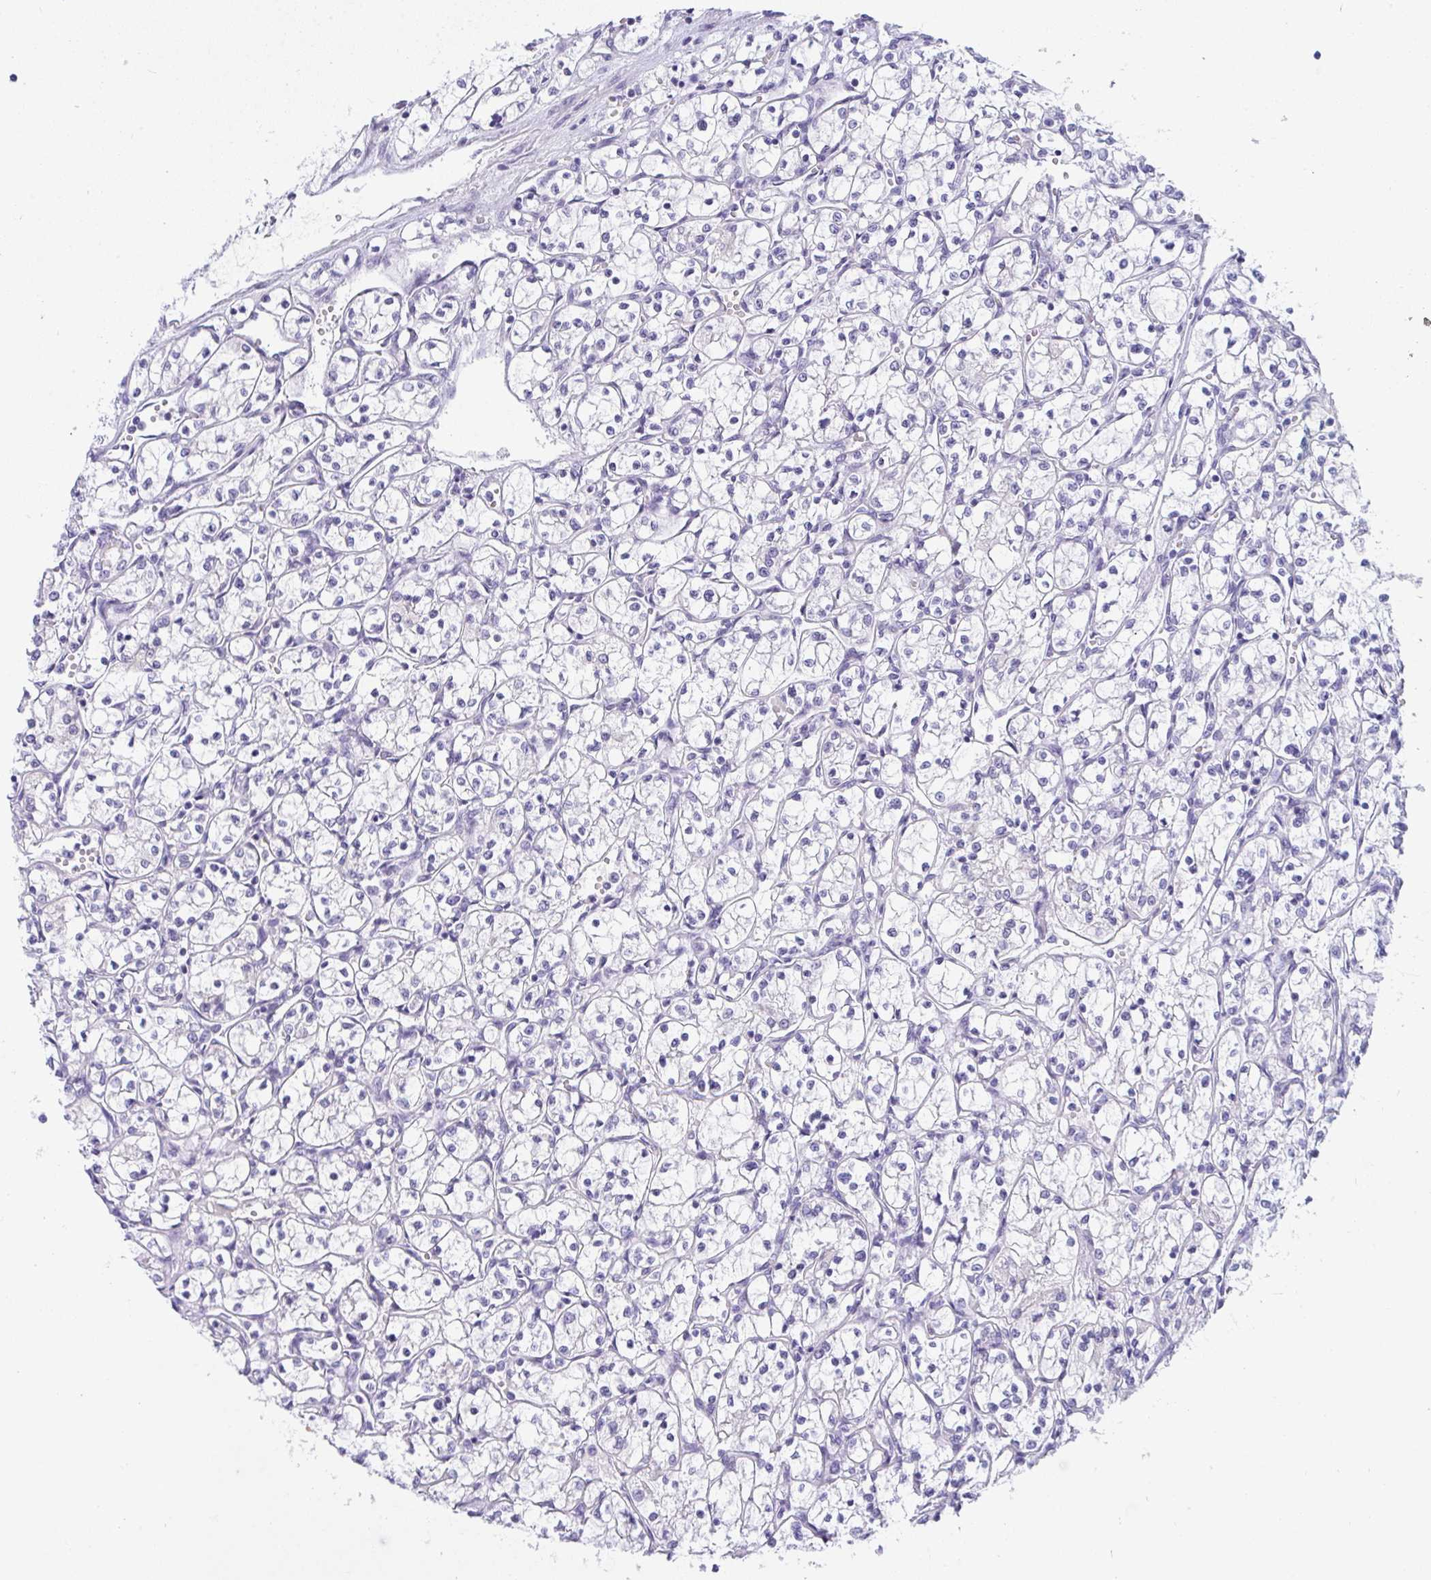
{"staining": {"intensity": "negative", "quantity": "none", "location": "none"}, "tissue": "renal cancer", "cell_type": "Tumor cells", "image_type": "cancer", "snomed": [{"axis": "morphology", "description": "Adenocarcinoma, NOS"}, {"axis": "topography", "description": "Kidney"}], "caption": "There is no significant staining in tumor cells of renal adenocarcinoma.", "gene": "PRDM9", "patient": {"sex": "female", "age": 69}}